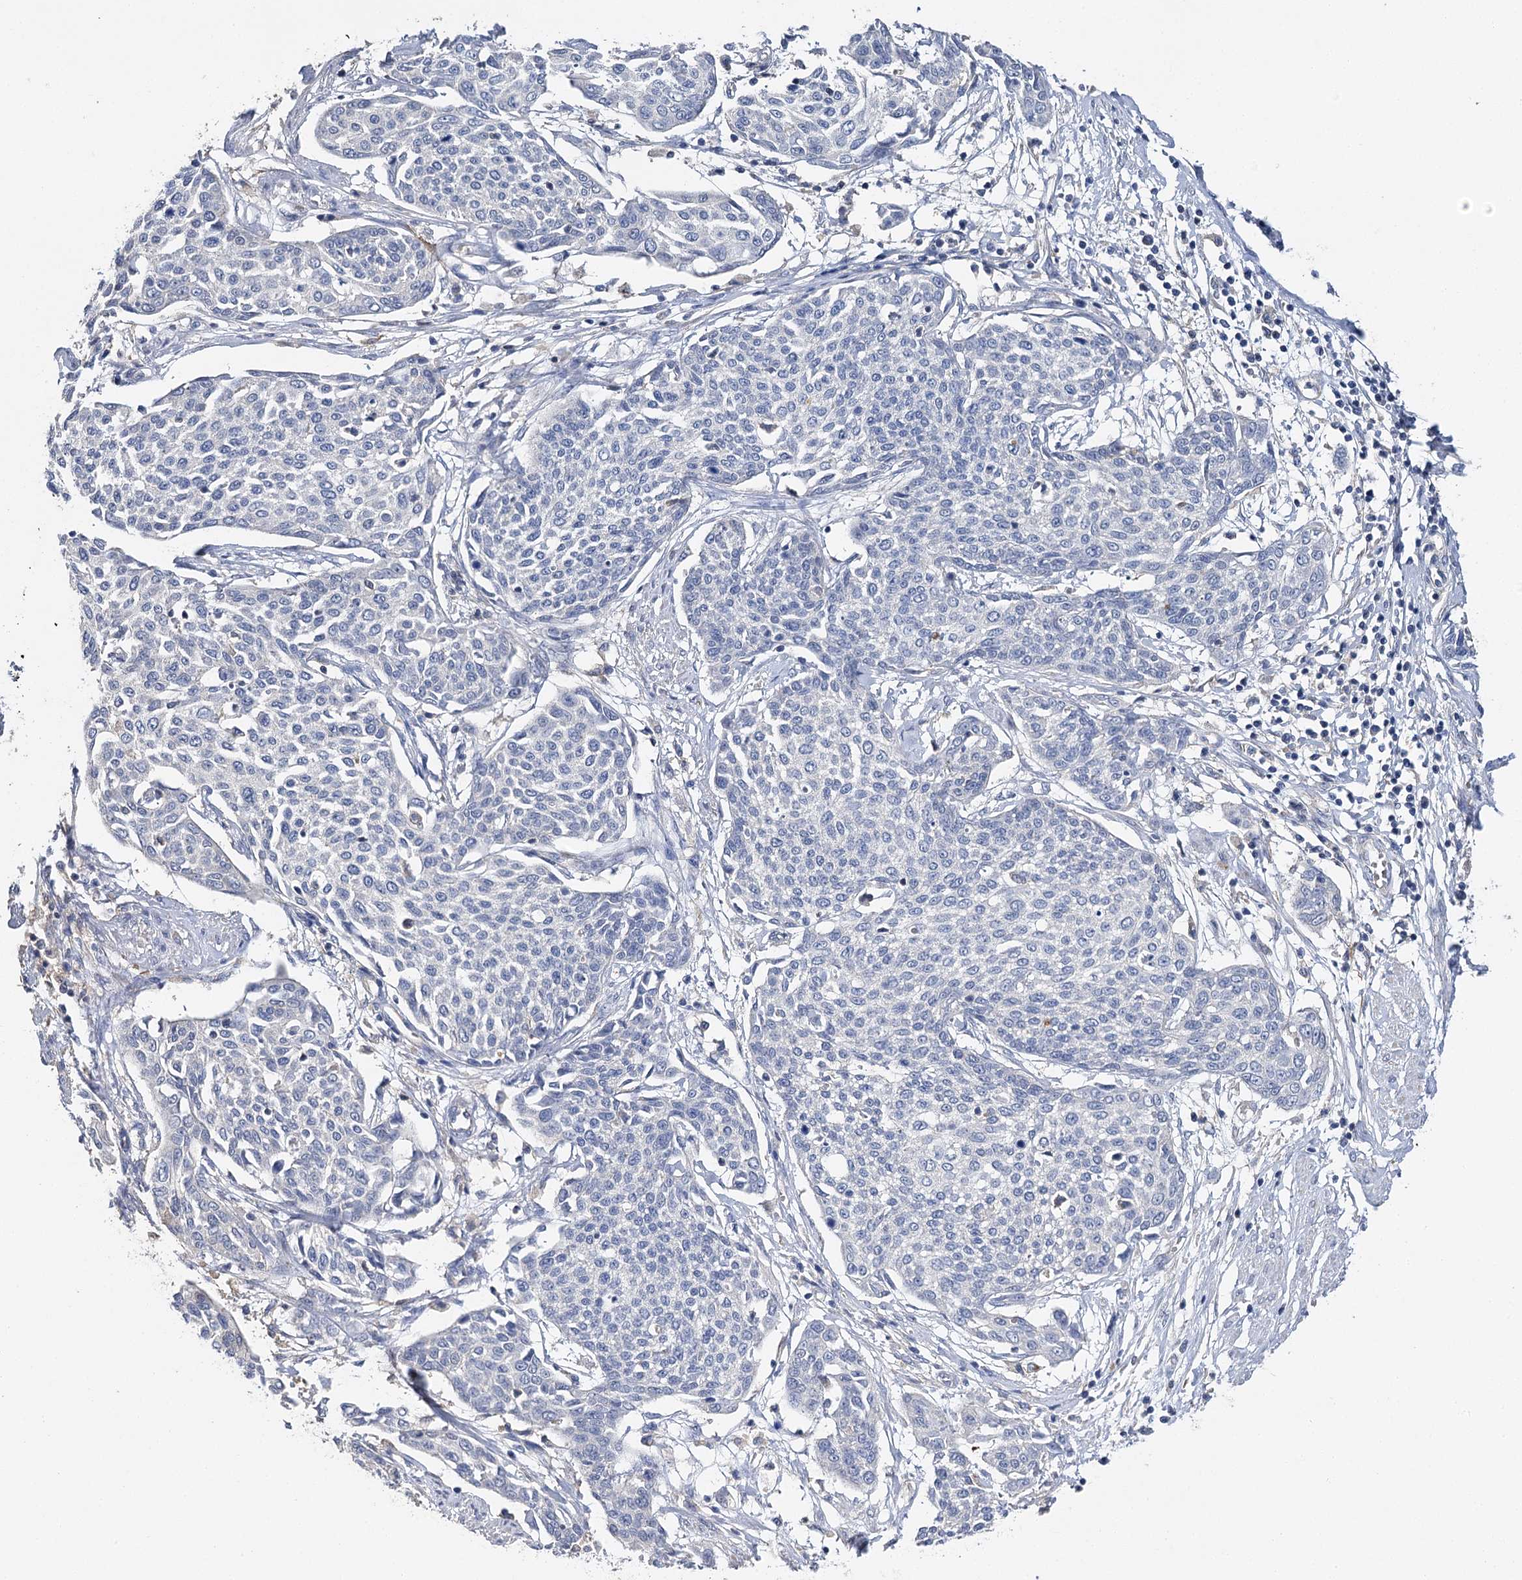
{"staining": {"intensity": "negative", "quantity": "none", "location": "none"}, "tissue": "cervical cancer", "cell_type": "Tumor cells", "image_type": "cancer", "snomed": [{"axis": "morphology", "description": "Squamous cell carcinoma, NOS"}, {"axis": "topography", "description": "Cervix"}], "caption": "Protein analysis of squamous cell carcinoma (cervical) displays no significant staining in tumor cells.", "gene": "EPYC", "patient": {"sex": "female", "age": 34}}